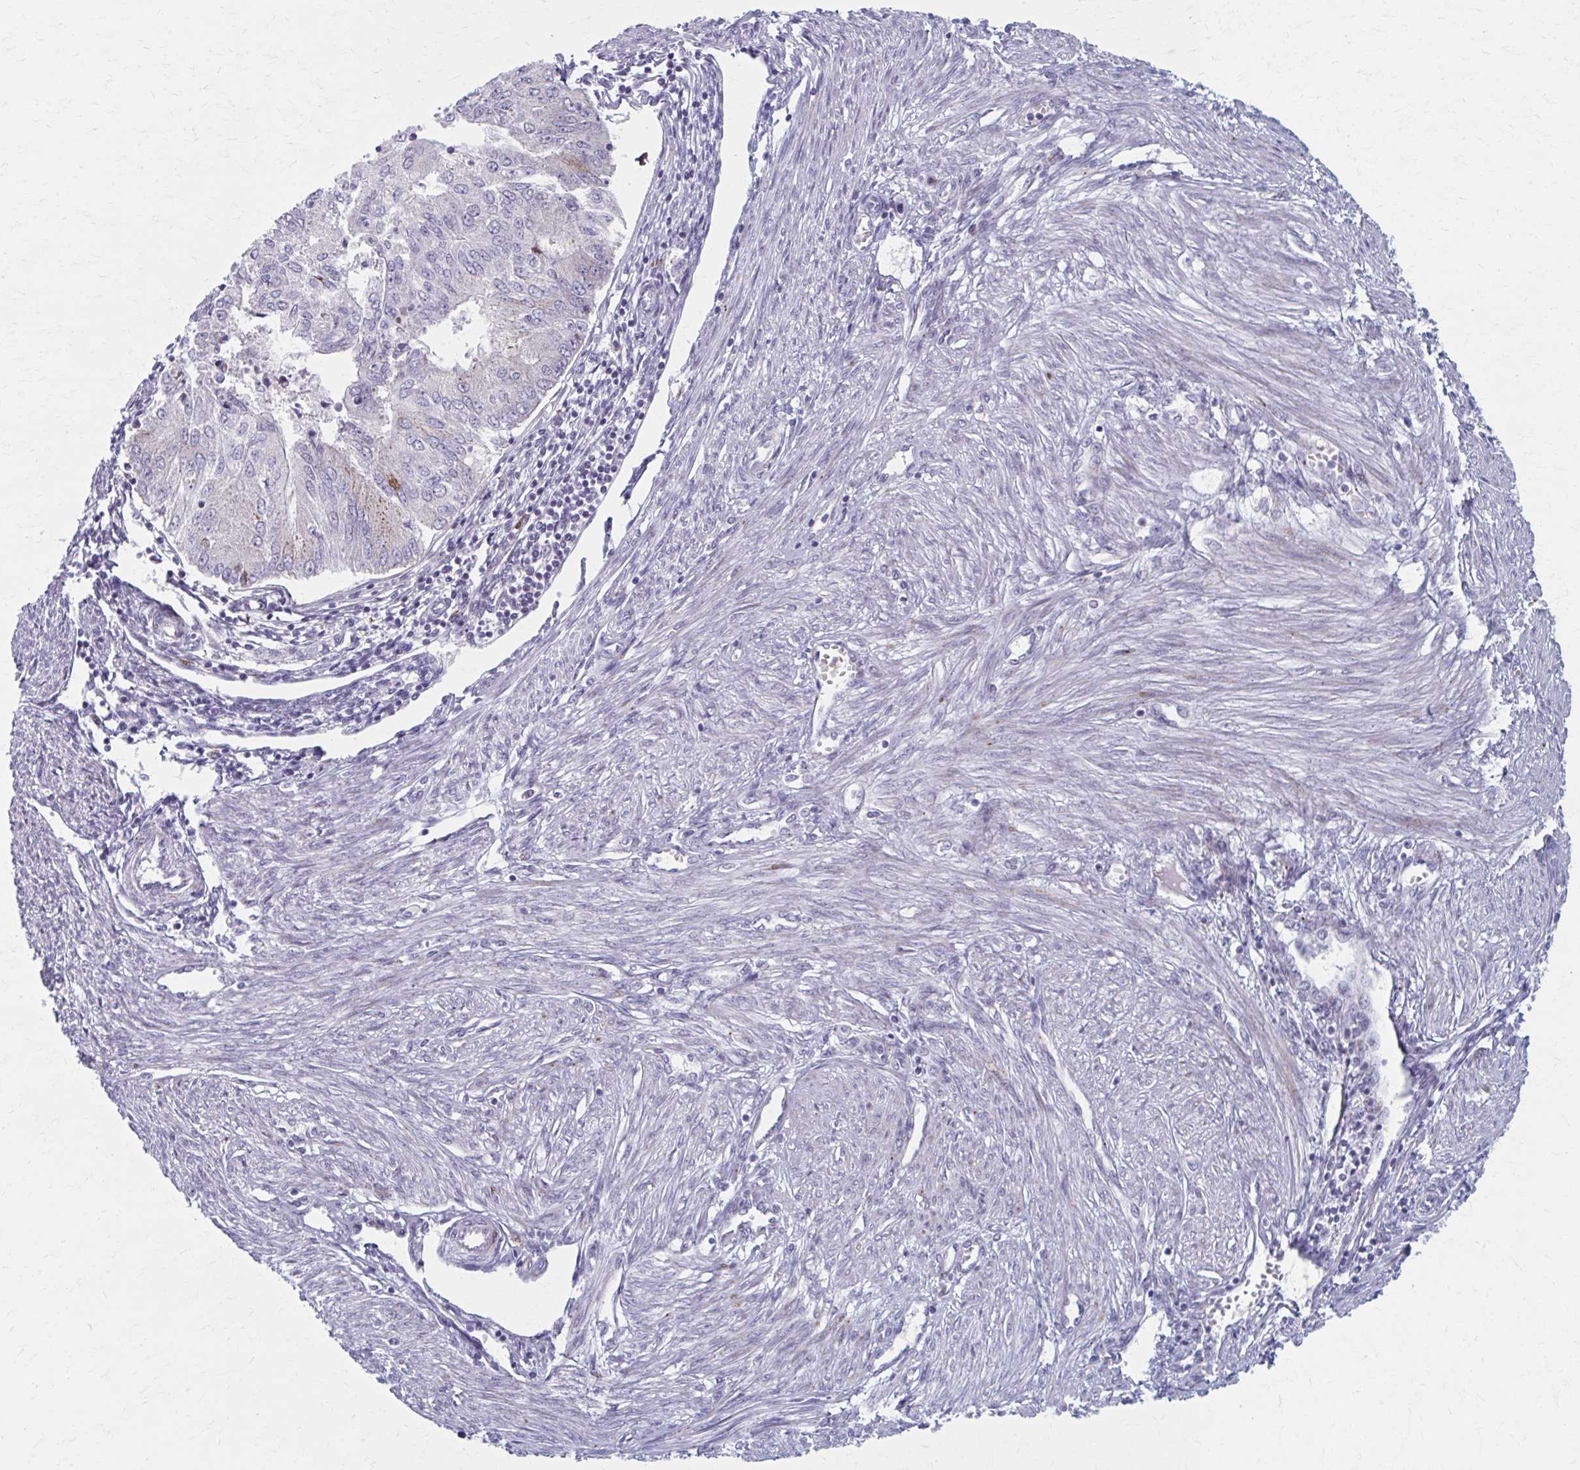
{"staining": {"intensity": "negative", "quantity": "none", "location": "none"}, "tissue": "endometrial cancer", "cell_type": "Tumor cells", "image_type": "cancer", "snomed": [{"axis": "morphology", "description": "Adenocarcinoma, NOS"}, {"axis": "topography", "description": "Endometrium"}], "caption": "Immunohistochemistry photomicrograph of endometrial adenocarcinoma stained for a protein (brown), which exhibits no positivity in tumor cells. (DAB immunohistochemistry (IHC) visualized using brightfield microscopy, high magnification).", "gene": "OLFM2", "patient": {"sex": "female", "age": 50}}